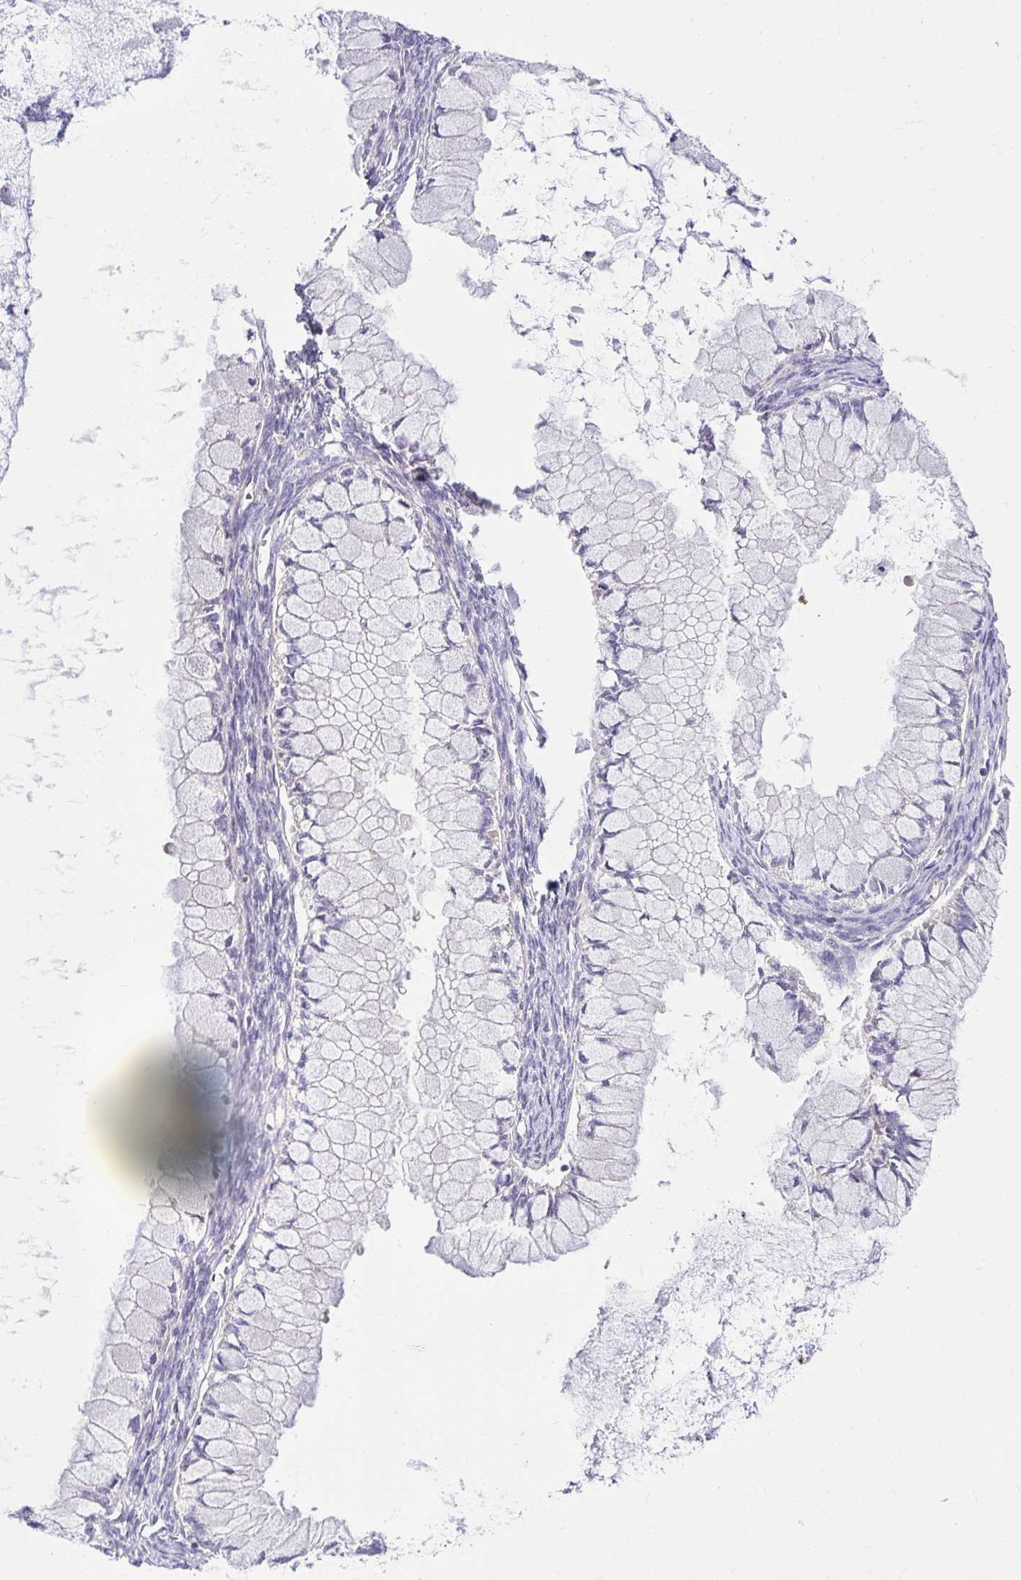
{"staining": {"intensity": "negative", "quantity": "none", "location": "none"}, "tissue": "ovarian cancer", "cell_type": "Tumor cells", "image_type": "cancer", "snomed": [{"axis": "morphology", "description": "Cystadenocarcinoma, mucinous, NOS"}, {"axis": "topography", "description": "Ovary"}], "caption": "An immunohistochemistry (IHC) histopathology image of ovarian mucinous cystadenocarcinoma is shown. There is no staining in tumor cells of ovarian mucinous cystadenocarcinoma.", "gene": "PKN3", "patient": {"sex": "female", "age": 34}}